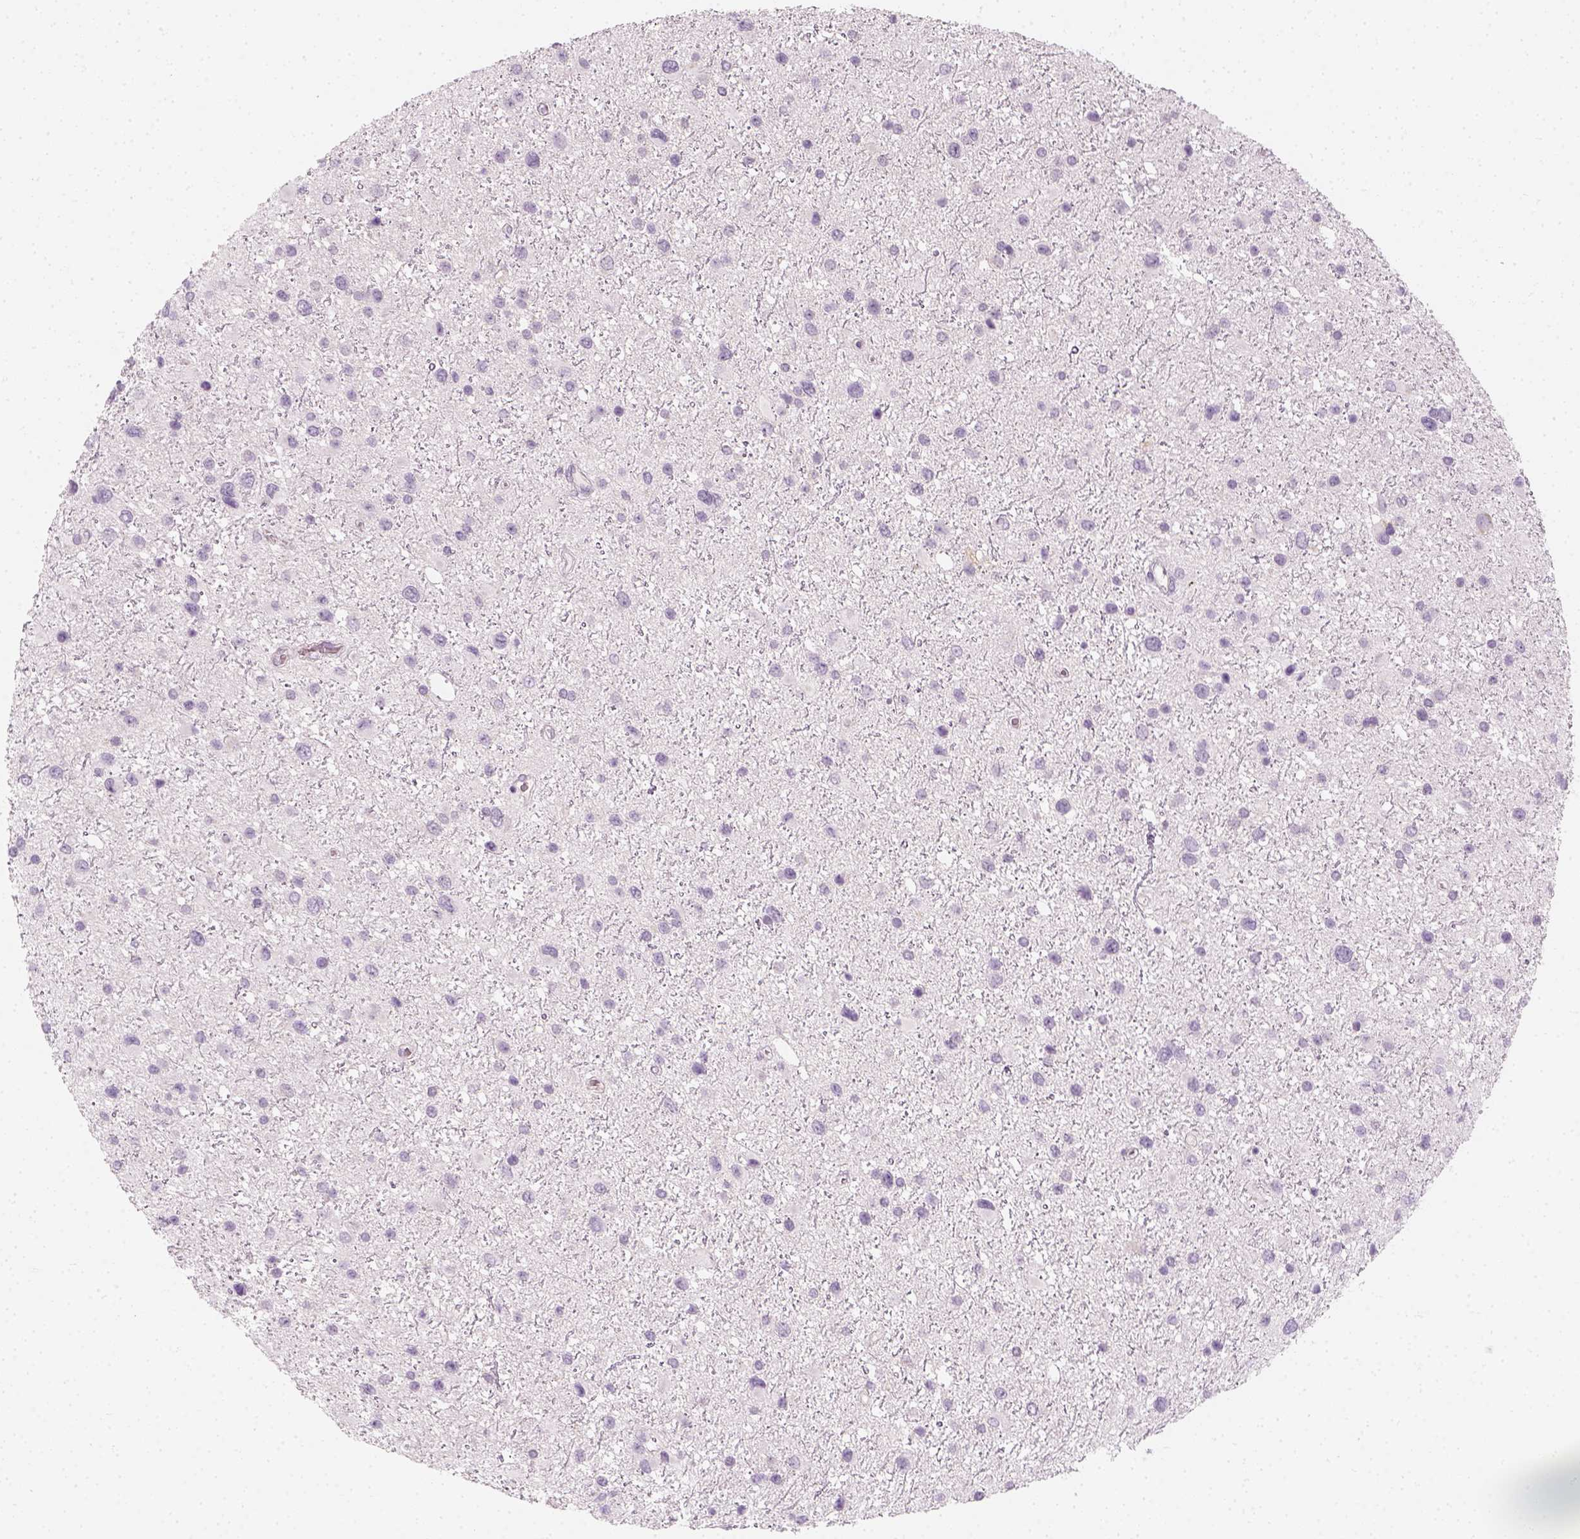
{"staining": {"intensity": "negative", "quantity": "none", "location": "none"}, "tissue": "glioma", "cell_type": "Tumor cells", "image_type": "cancer", "snomed": [{"axis": "morphology", "description": "Glioma, malignant, Low grade"}, {"axis": "topography", "description": "Brain"}], "caption": "This is an IHC image of human glioma. There is no expression in tumor cells.", "gene": "PRAME", "patient": {"sex": "female", "age": 32}}